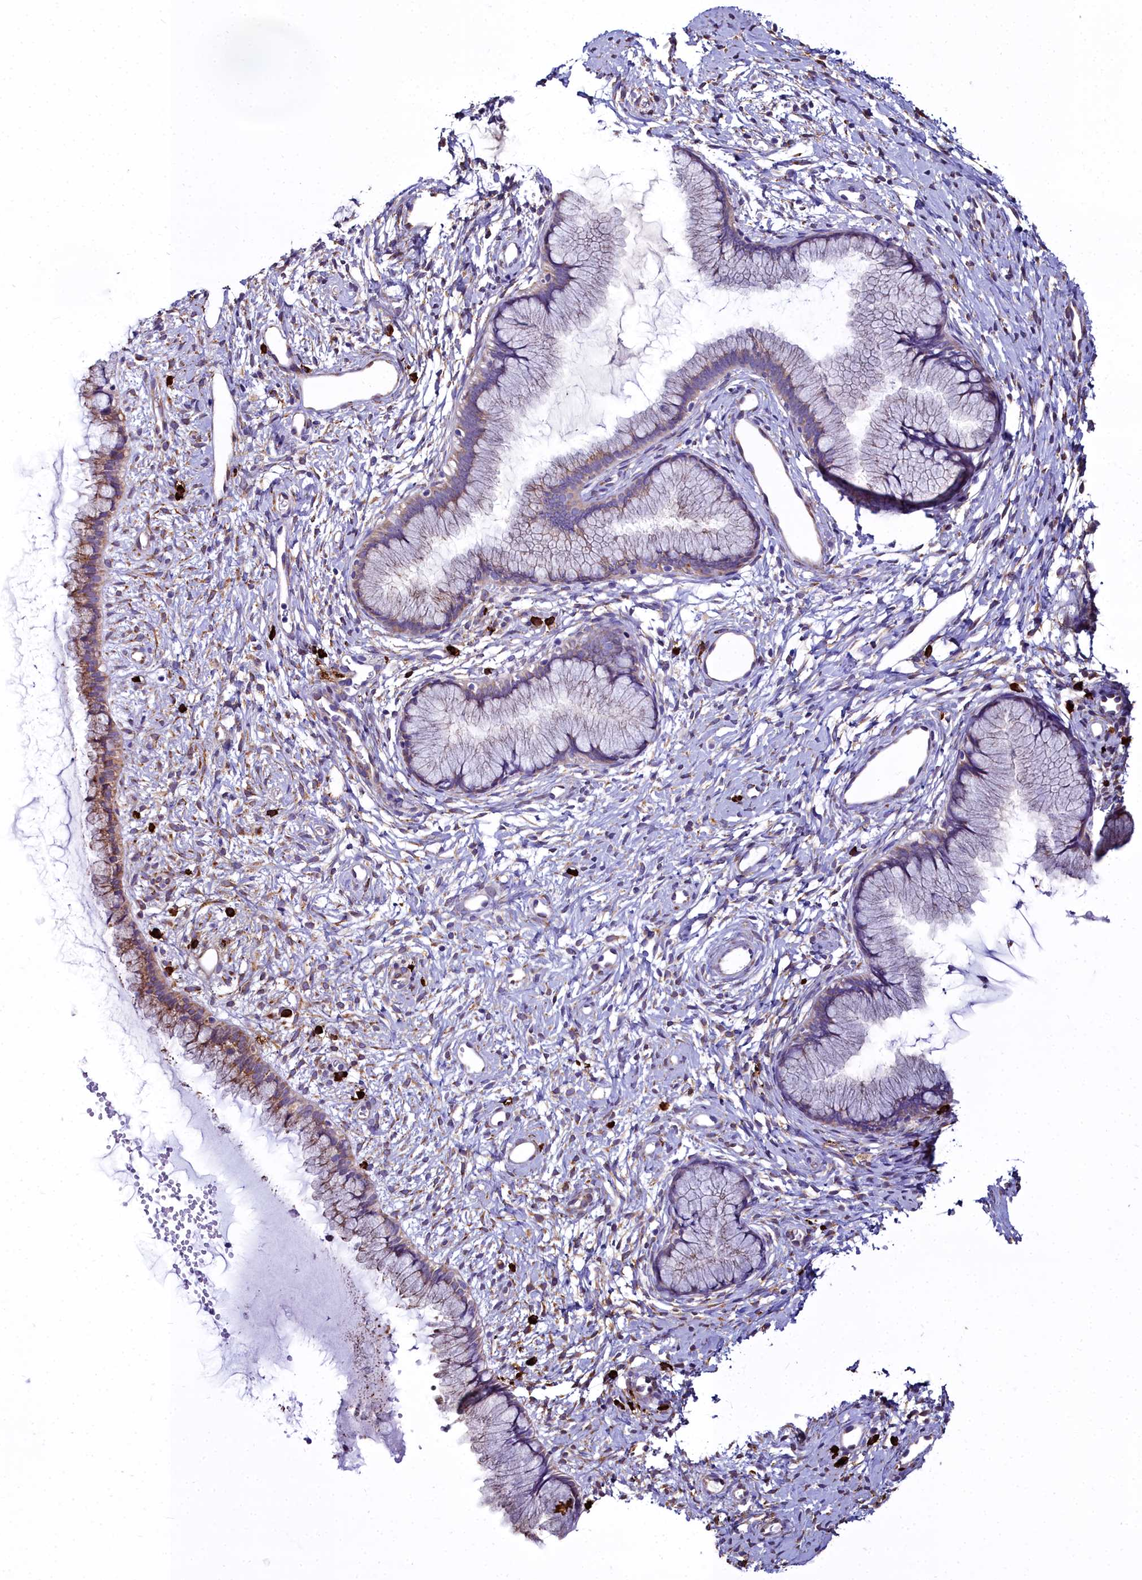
{"staining": {"intensity": "moderate", "quantity": "<25%", "location": "cytoplasmic/membranous"}, "tissue": "cervix", "cell_type": "Glandular cells", "image_type": "normal", "snomed": [{"axis": "morphology", "description": "Normal tissue, NOS"}, {"axis": "topography", "description": "Cervix"}], "caption": "Immunohistochemistry (IHC) of benign cervix reveals low levels of moderate cytoplasmic/membranous staining in about <25% of glandular cells. The protein of interest is stained brown, and the nuclei are stained in blue (DAB (3,3'-diaminobenzidine) IHC with brightfield microscopy, high magnification).", "gene": "TXNDC5", "patient": {"sex": "female", "age": 42}}